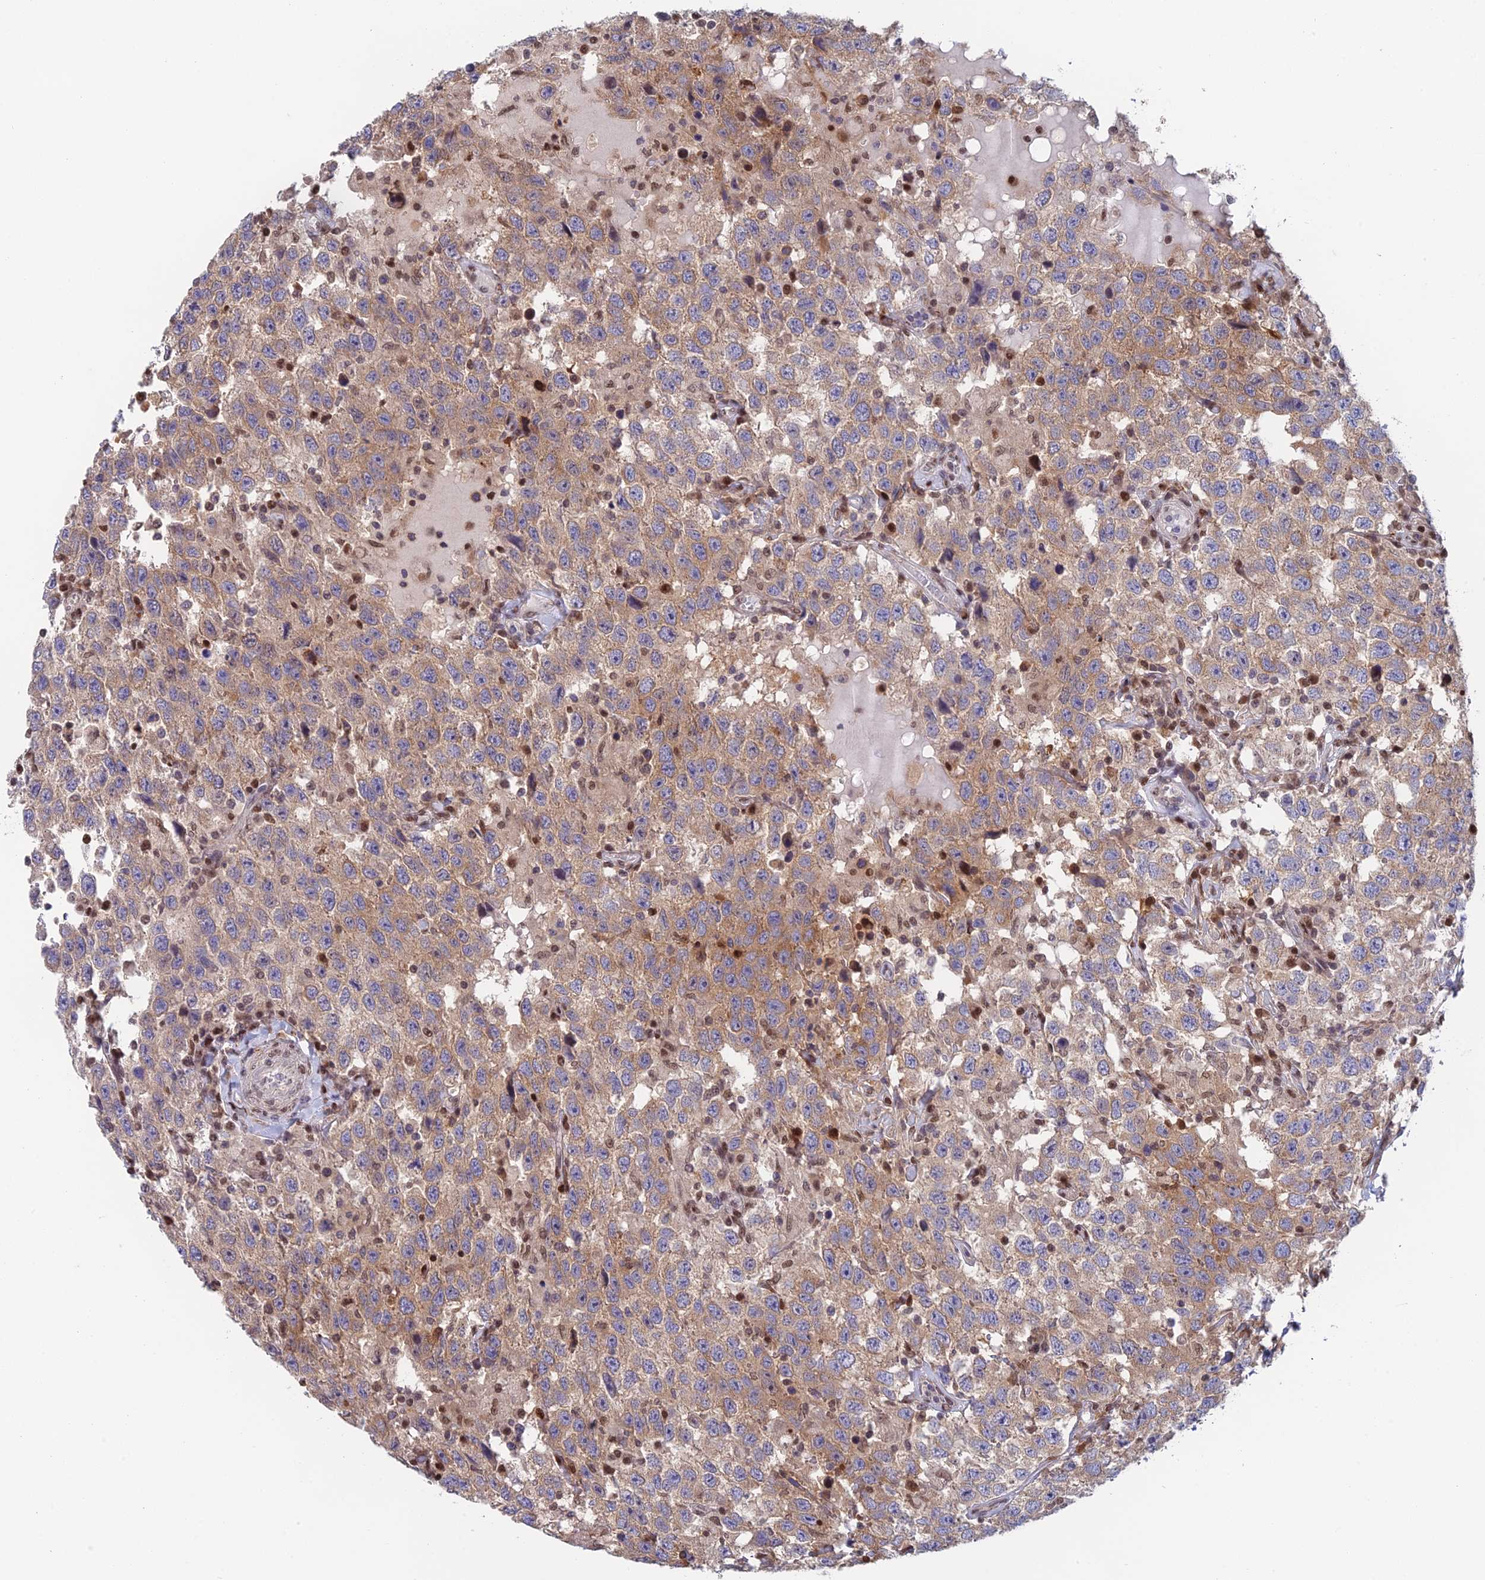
{"staining": {"intensity": "moderate", "quantity": ">75%", "location": "cytoplasmic/membranous"}, "tissue": "testis cancer", "cell_type": "Tumor cells", "image_type": "cancer", "snomed": [{"axis": "morphology", "description": "Seminoma, NOS"}, {"axis": "topography", "description": "Testis"}], "caption": "DAB immunohistochemical staining of testis cancer (seminoma) demonstrates moderate cytoplasmic/membranous protein staining in about >75% of tumor cells.", "gene": "MRPL17", "patient": {"sex": "male", "age": 41}}